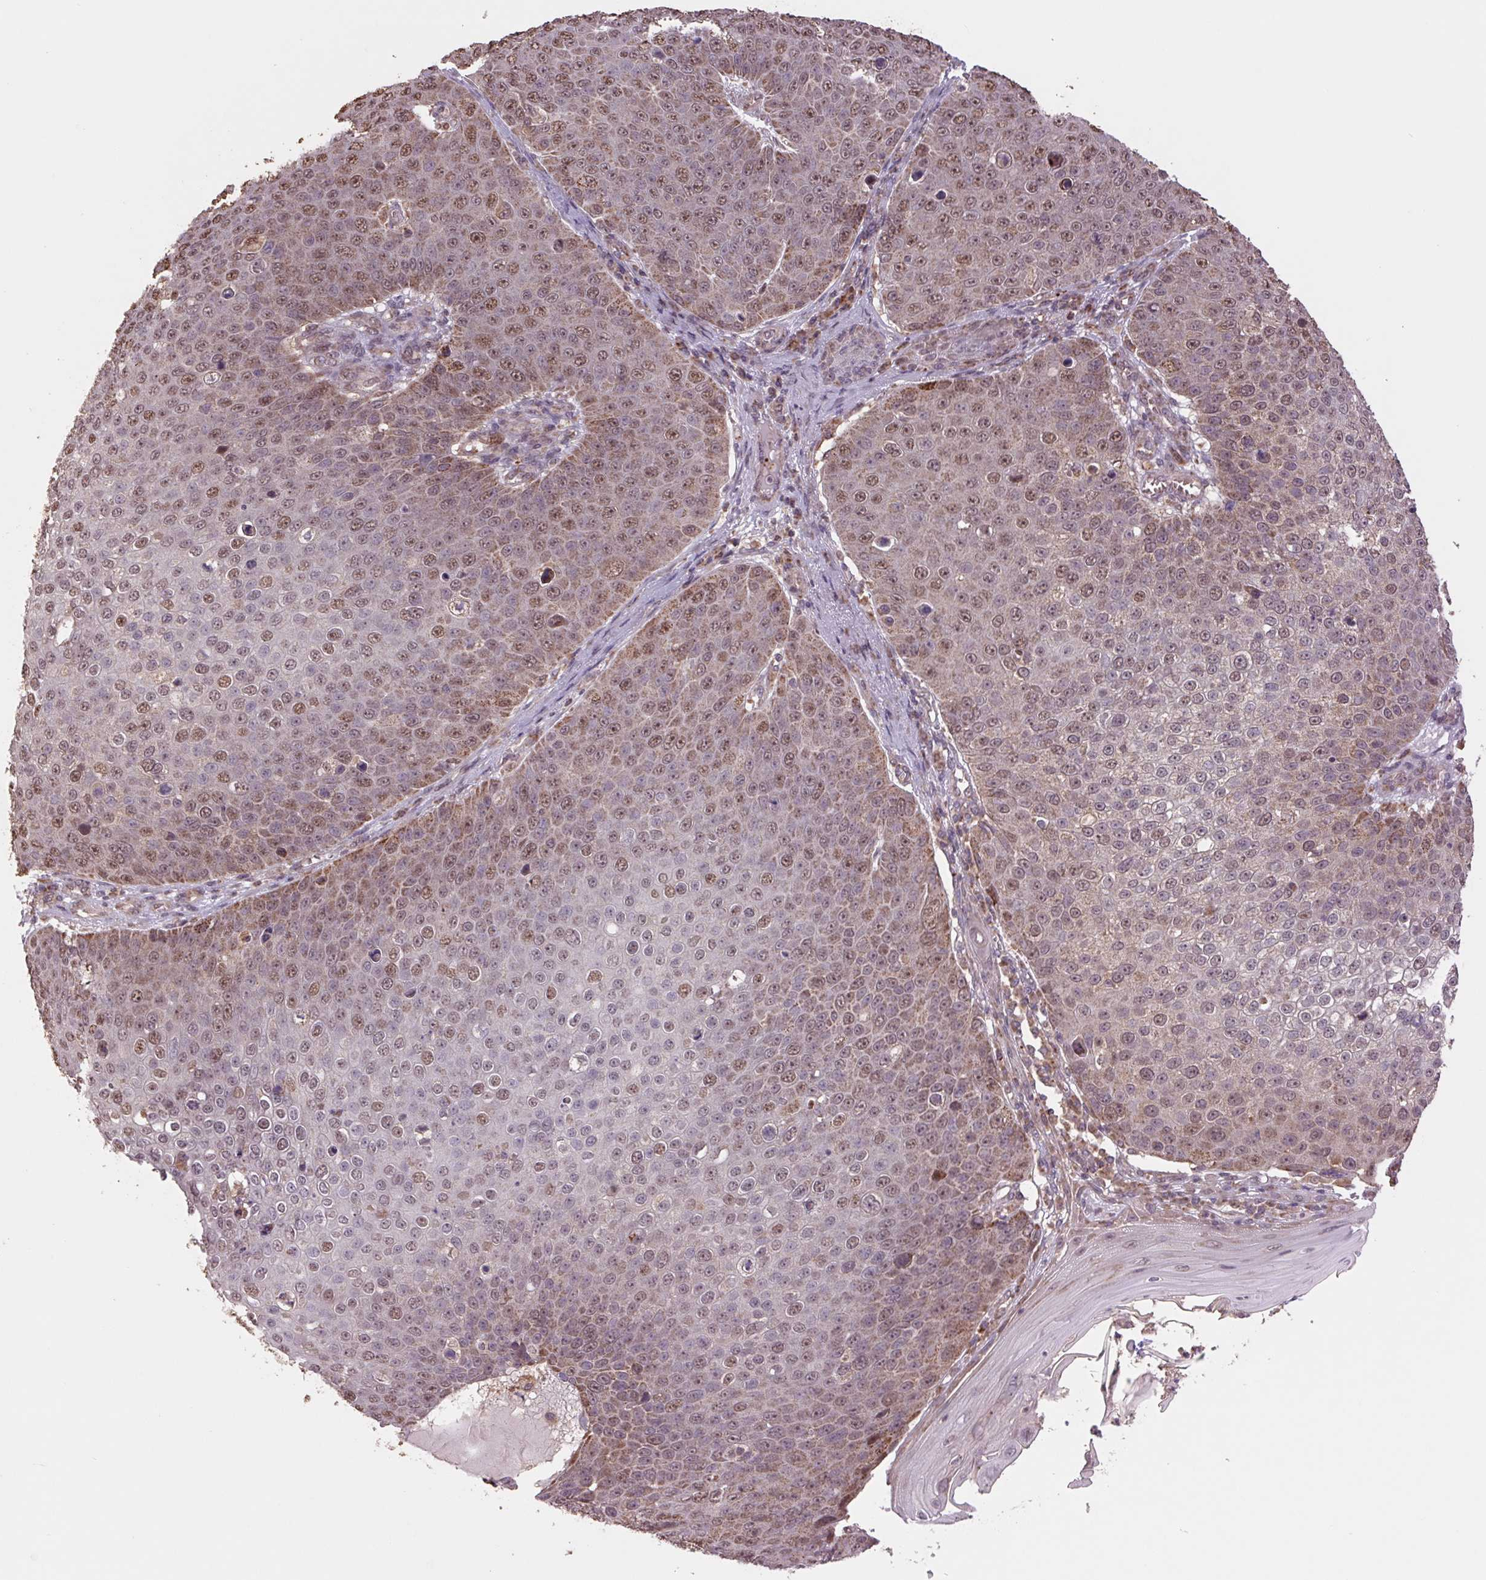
{"staining": {"intensity": "moderate", "quantity": "25%-75%", "location": "nuclear"}, "tissue": "skin cancer", "cell_type": "Tumor cells", "image_type": "cancer", "snomed": [{"axis": "morphology", "description": "Squamous cell carcinoma, NOS"}, {"axis": "topography", "description": "Skin"}], "caption": "Immunohistochemical staining of skin squamous cell carcinoma displays medium levels of moderate nuclear protein expression in approximately 25%-75% of tumor cells.", "gene": "TMEM160", "patient": {"sex": "male", "age": 71}}